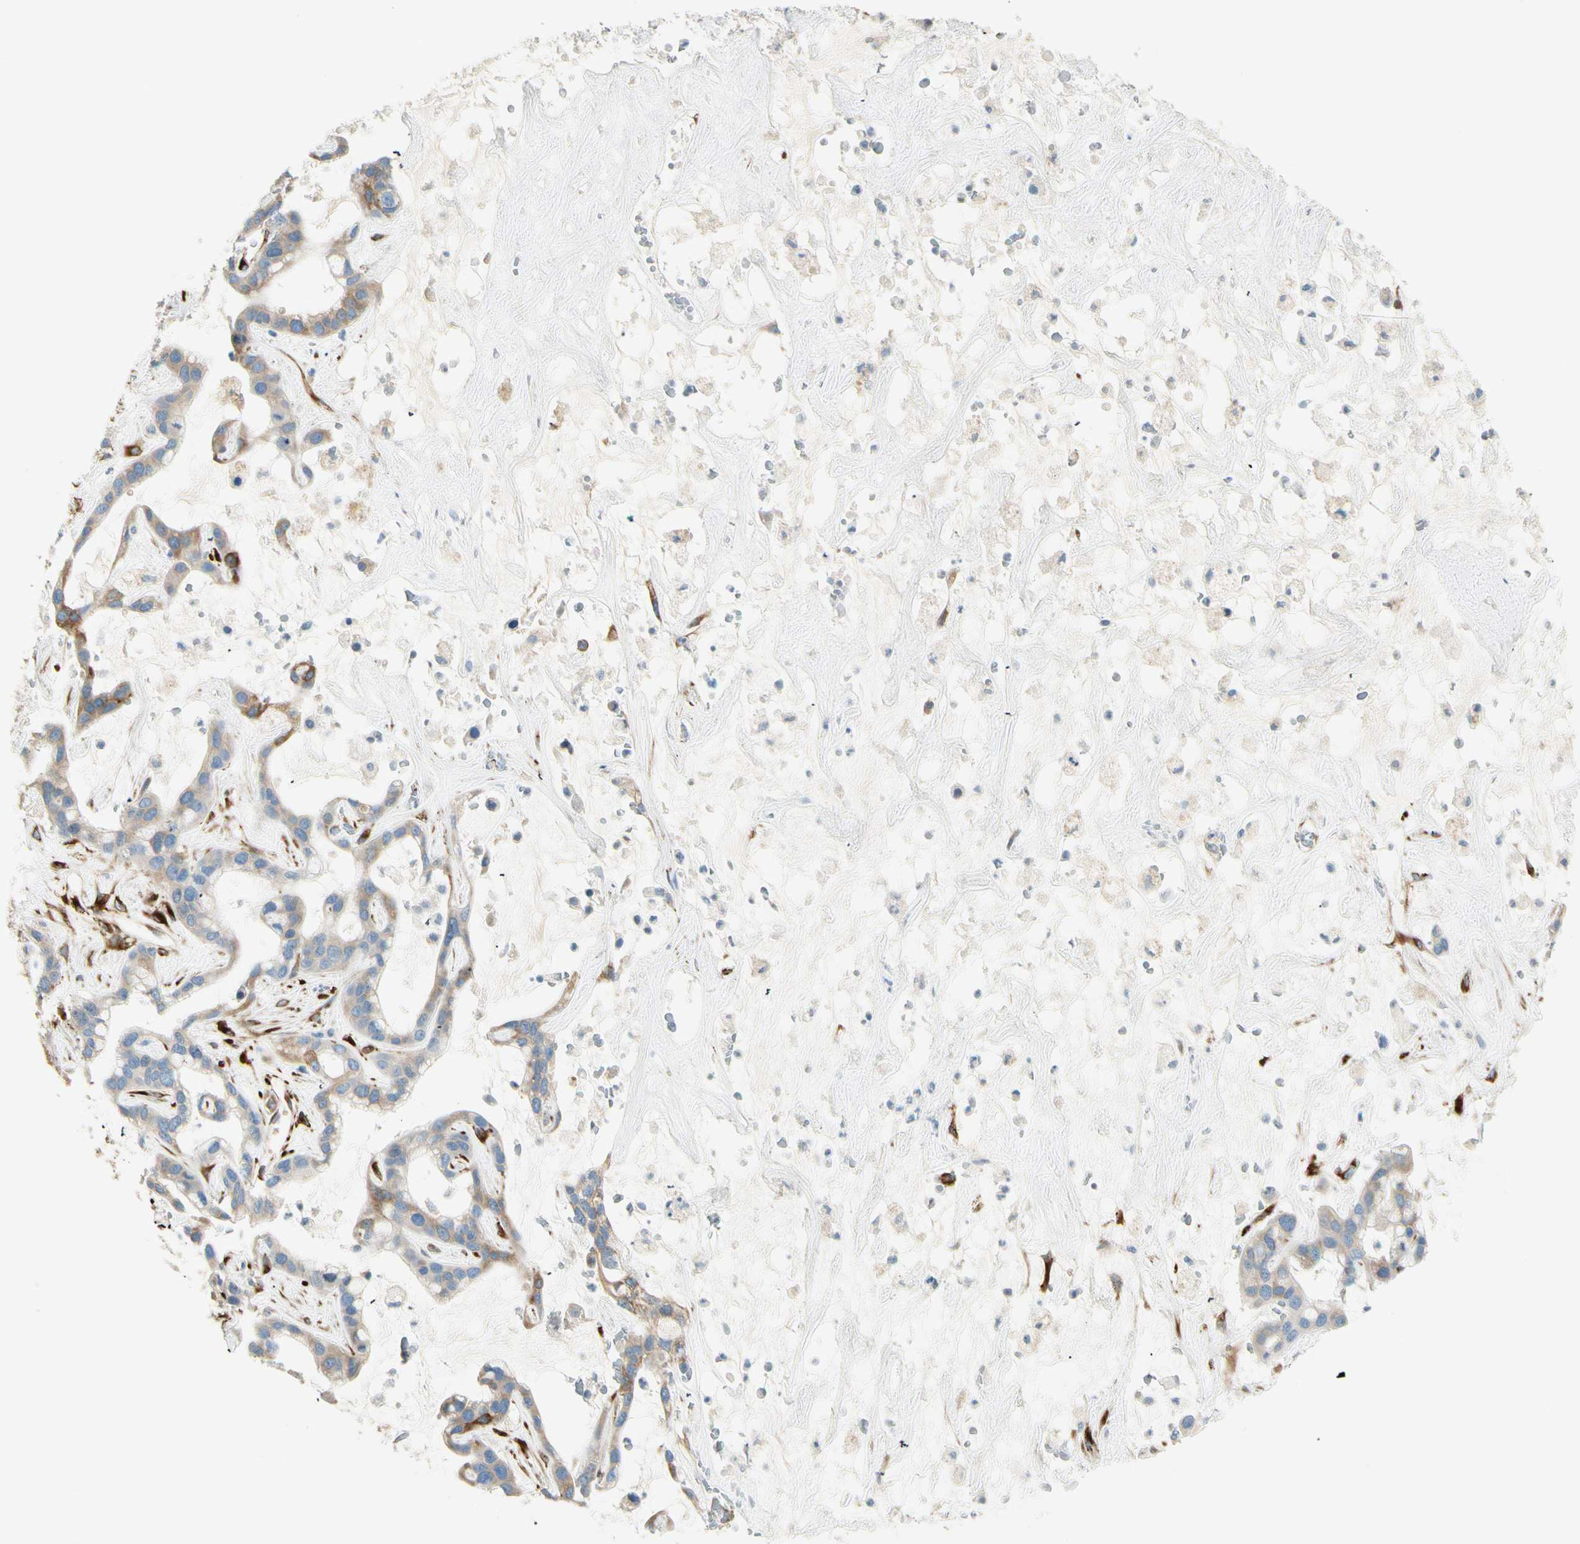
{"staining": {"intensity": "moderate", "quantity": ">75%", "location": "cytoplasmic/membranous"}, "tissue": "liver cancer", "cell_type": "Tumor cells", "image_type": "cancer", "snomed": [{"axis": "morphology", "description": "Cholangiocarcinoma"}, {"axis": "topography", "description": "Liver"}], "caption": "A photomicrograph showing moderate cytoplasmic/membranous positivity in about >75% of tumor cells in liver cancer (cholangiocarcinoma), as visualized by brown immunohistochemical staining.", "gene": "FKBP7", "patient": {"sex": "female", "age": 65}}